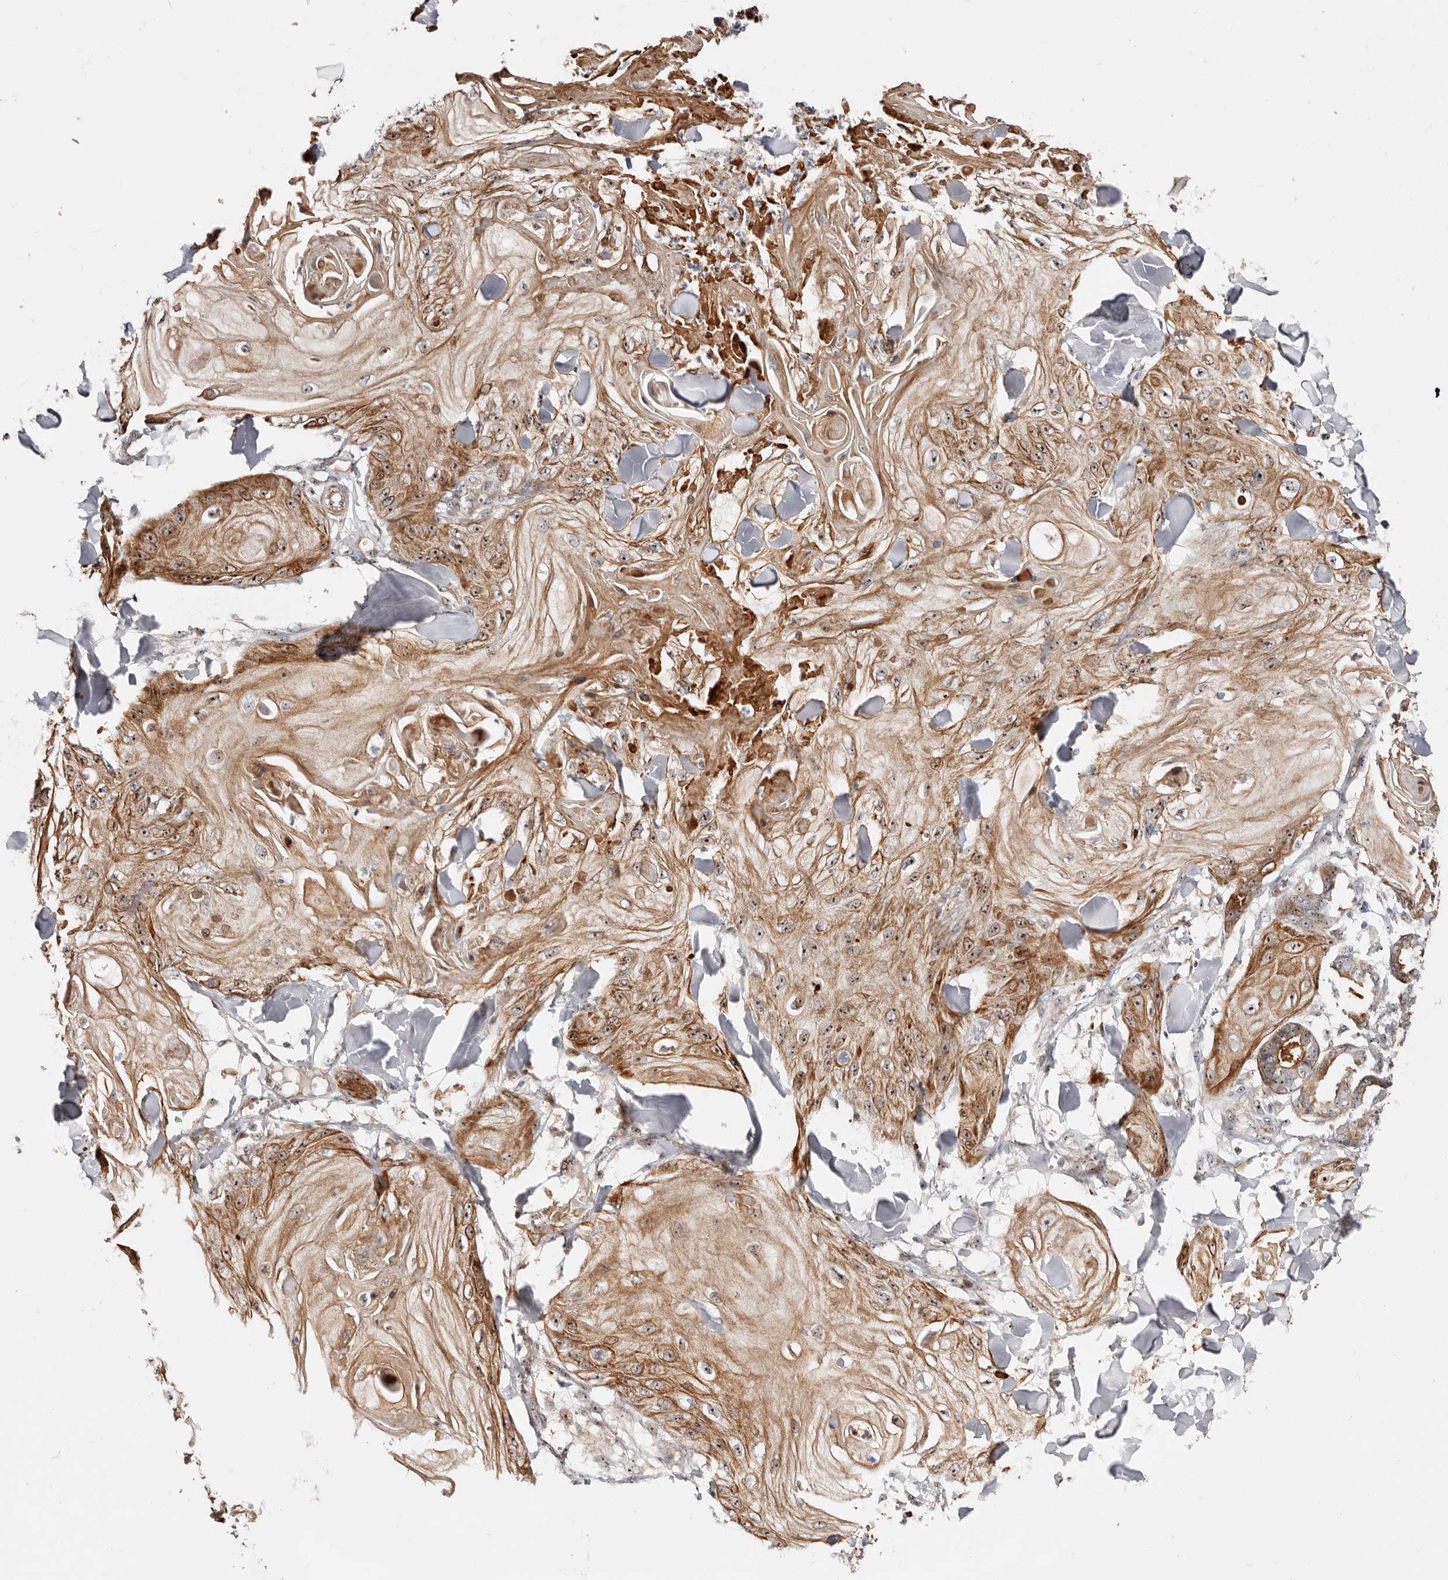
{"staining": {"intensity": "moderate", "quantity": ">75%", "location": "cytoplasmic/membranous,nuclear"}, "tissue": "skin cancer", "cell_type": "Tumor cells", "image_type": "cancer", "snomed": [{"axis": "morphology", "description": "Squamous cell carcinoma, NOS"}, {"axis": "topography", "description": "Skin"}], "caption": "Immunohistochemistry image of neoplastic tissue: human skin cancer (squamous cell carcinoma) stained using IHC reveals medium levels of moderate protein expression localized specifically in the cytoplasmic/membranous and nuclear of tumor cells, appearing as a cytoplasmic/membranous and nuclear brown color.", "gene": "ODF2L", "patient": {"sex": "male", "age": 74}}